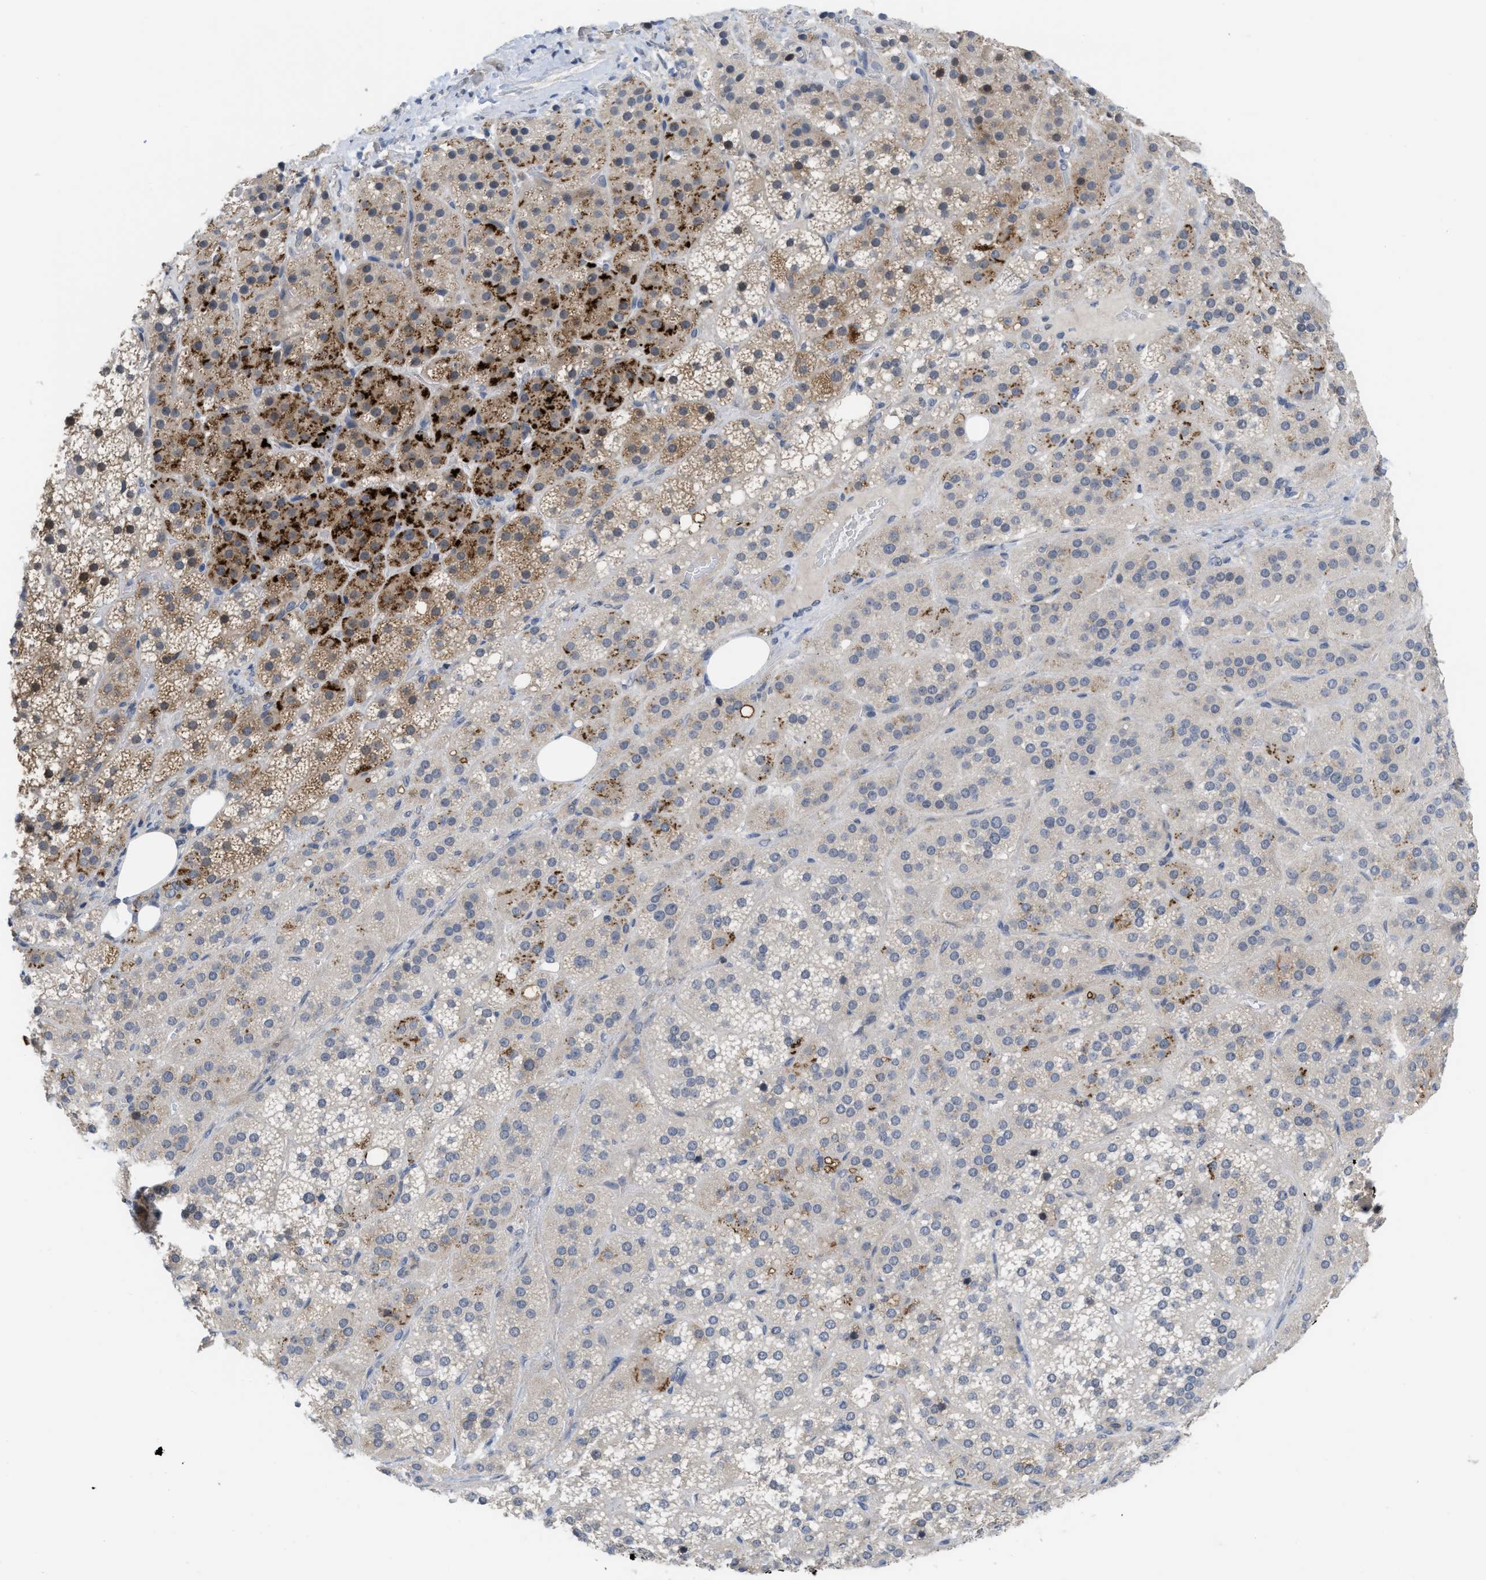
{"staining": {"intensity": "strong", "quantity": "<25%", "location": "cytoplasmic/membranous"}, "tissue": "adrenal gland", "cell_type": "Glandular cells", "image_type": "normal", "snomed": [{"axis": "morphology", "description": "Normal tissue, NOS"}, {"axis": "topography", "description": "Adrenal gland"}], "caption": "Immunohistochemistry (IHC) histopathology image of benign adrenal gland stained for a protein (brown), which displays medium levels of strong cytoplasmic/membranous positivity in approximately <25% of glandular cells.", "gene": "LDAF1", "patient": {"sex": "female", "age": 59}}